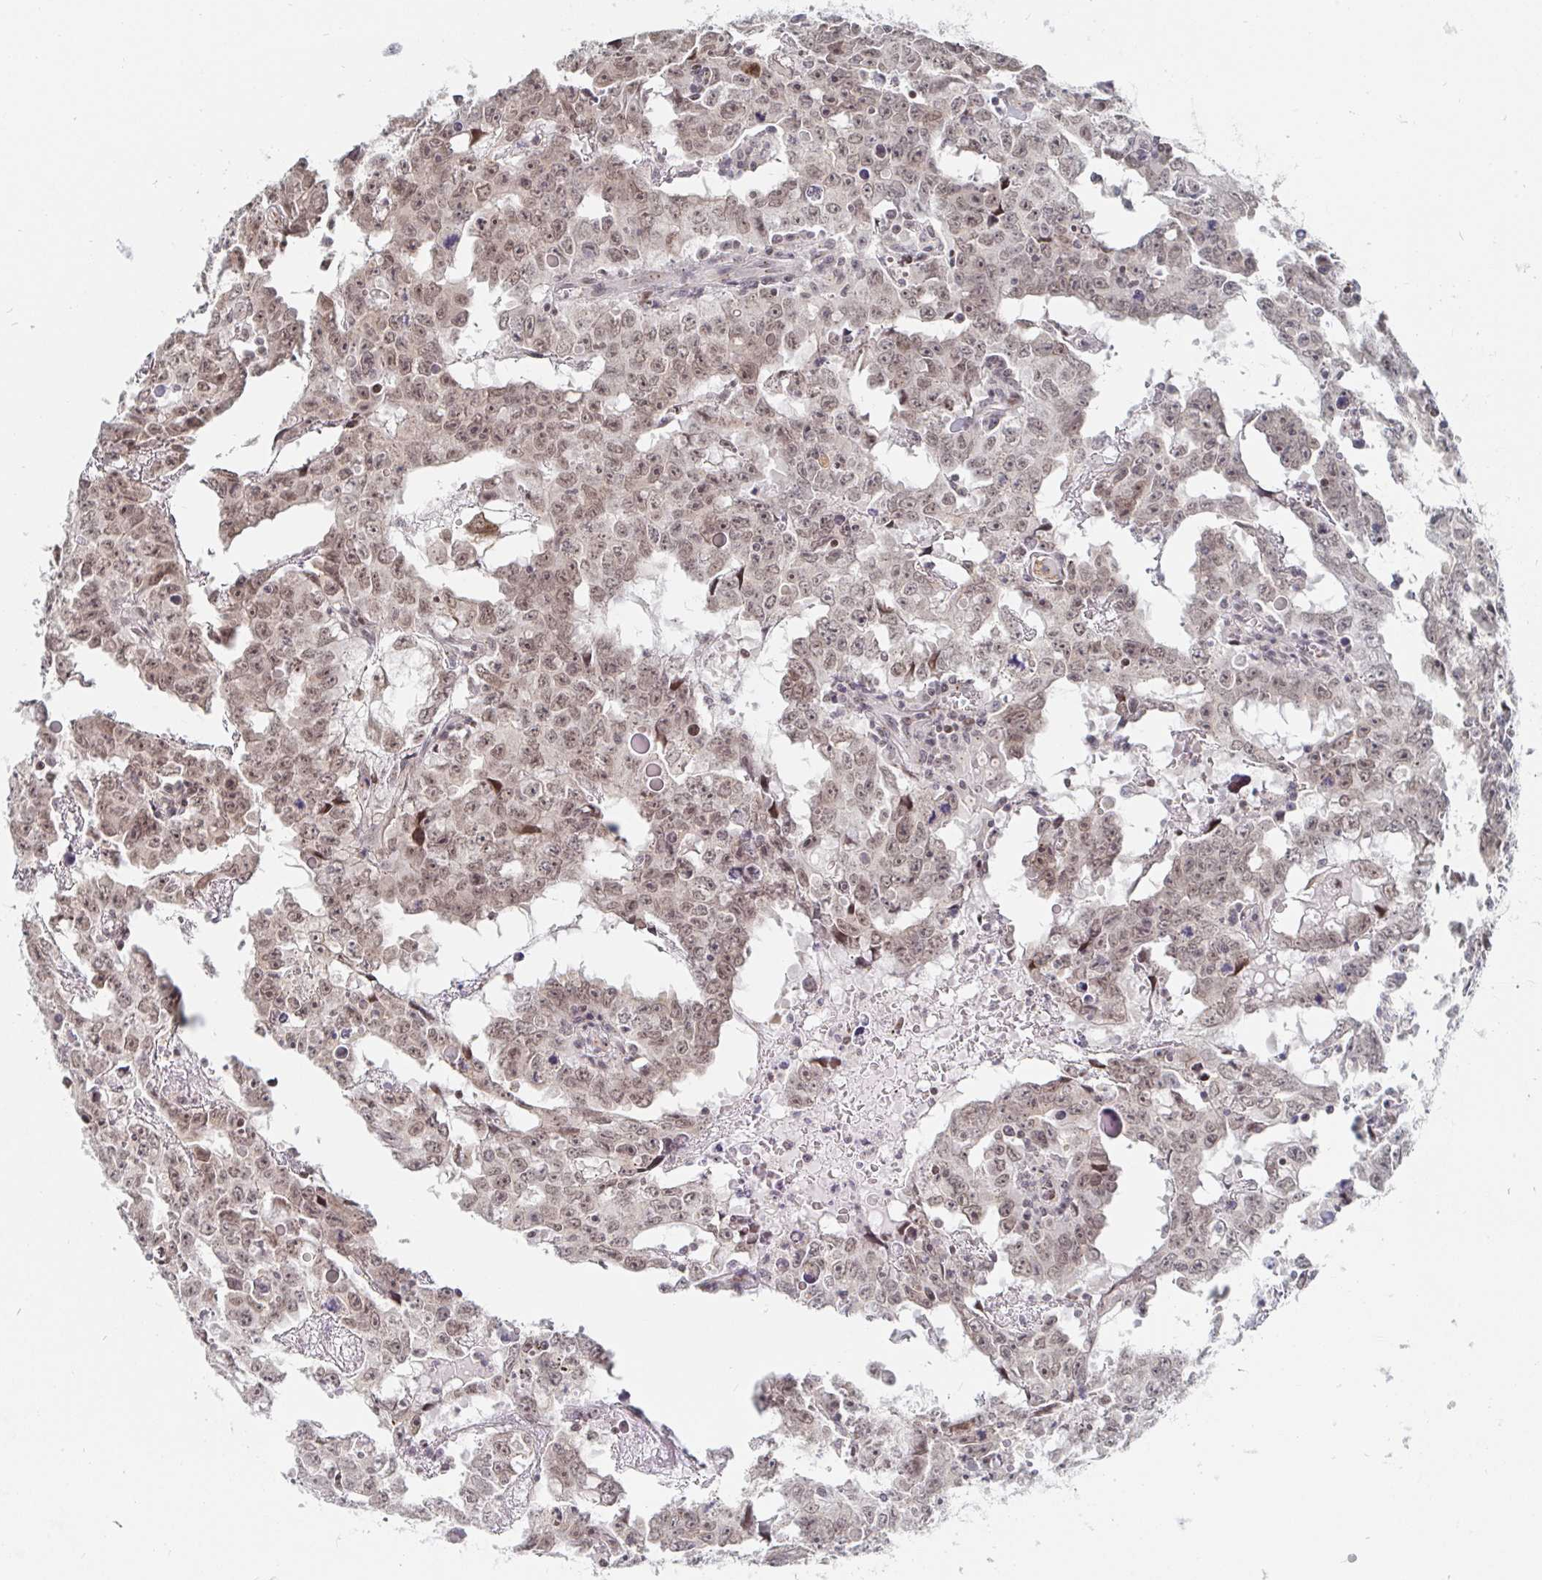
{"staining": {"intensity": "moderate", "quantity": ">75%", "location": "nuclear"}, "tissue": "testis cancer", "cell_type": "Tumor cells", "image_type": "cancer", "snomed": [{"axis": "morphology", "description": "Carcinoma, Embryonal, NOS"}, {"axis": "topography", "description": "Testis"}], "caption": "Testis cancer was stained to show a protein in brown. There is medium levels of moderate nuclear positivity in about >75% of tumor cells.", "gene": "CHD2", "patient": {"sex": "male", "age": 22}}